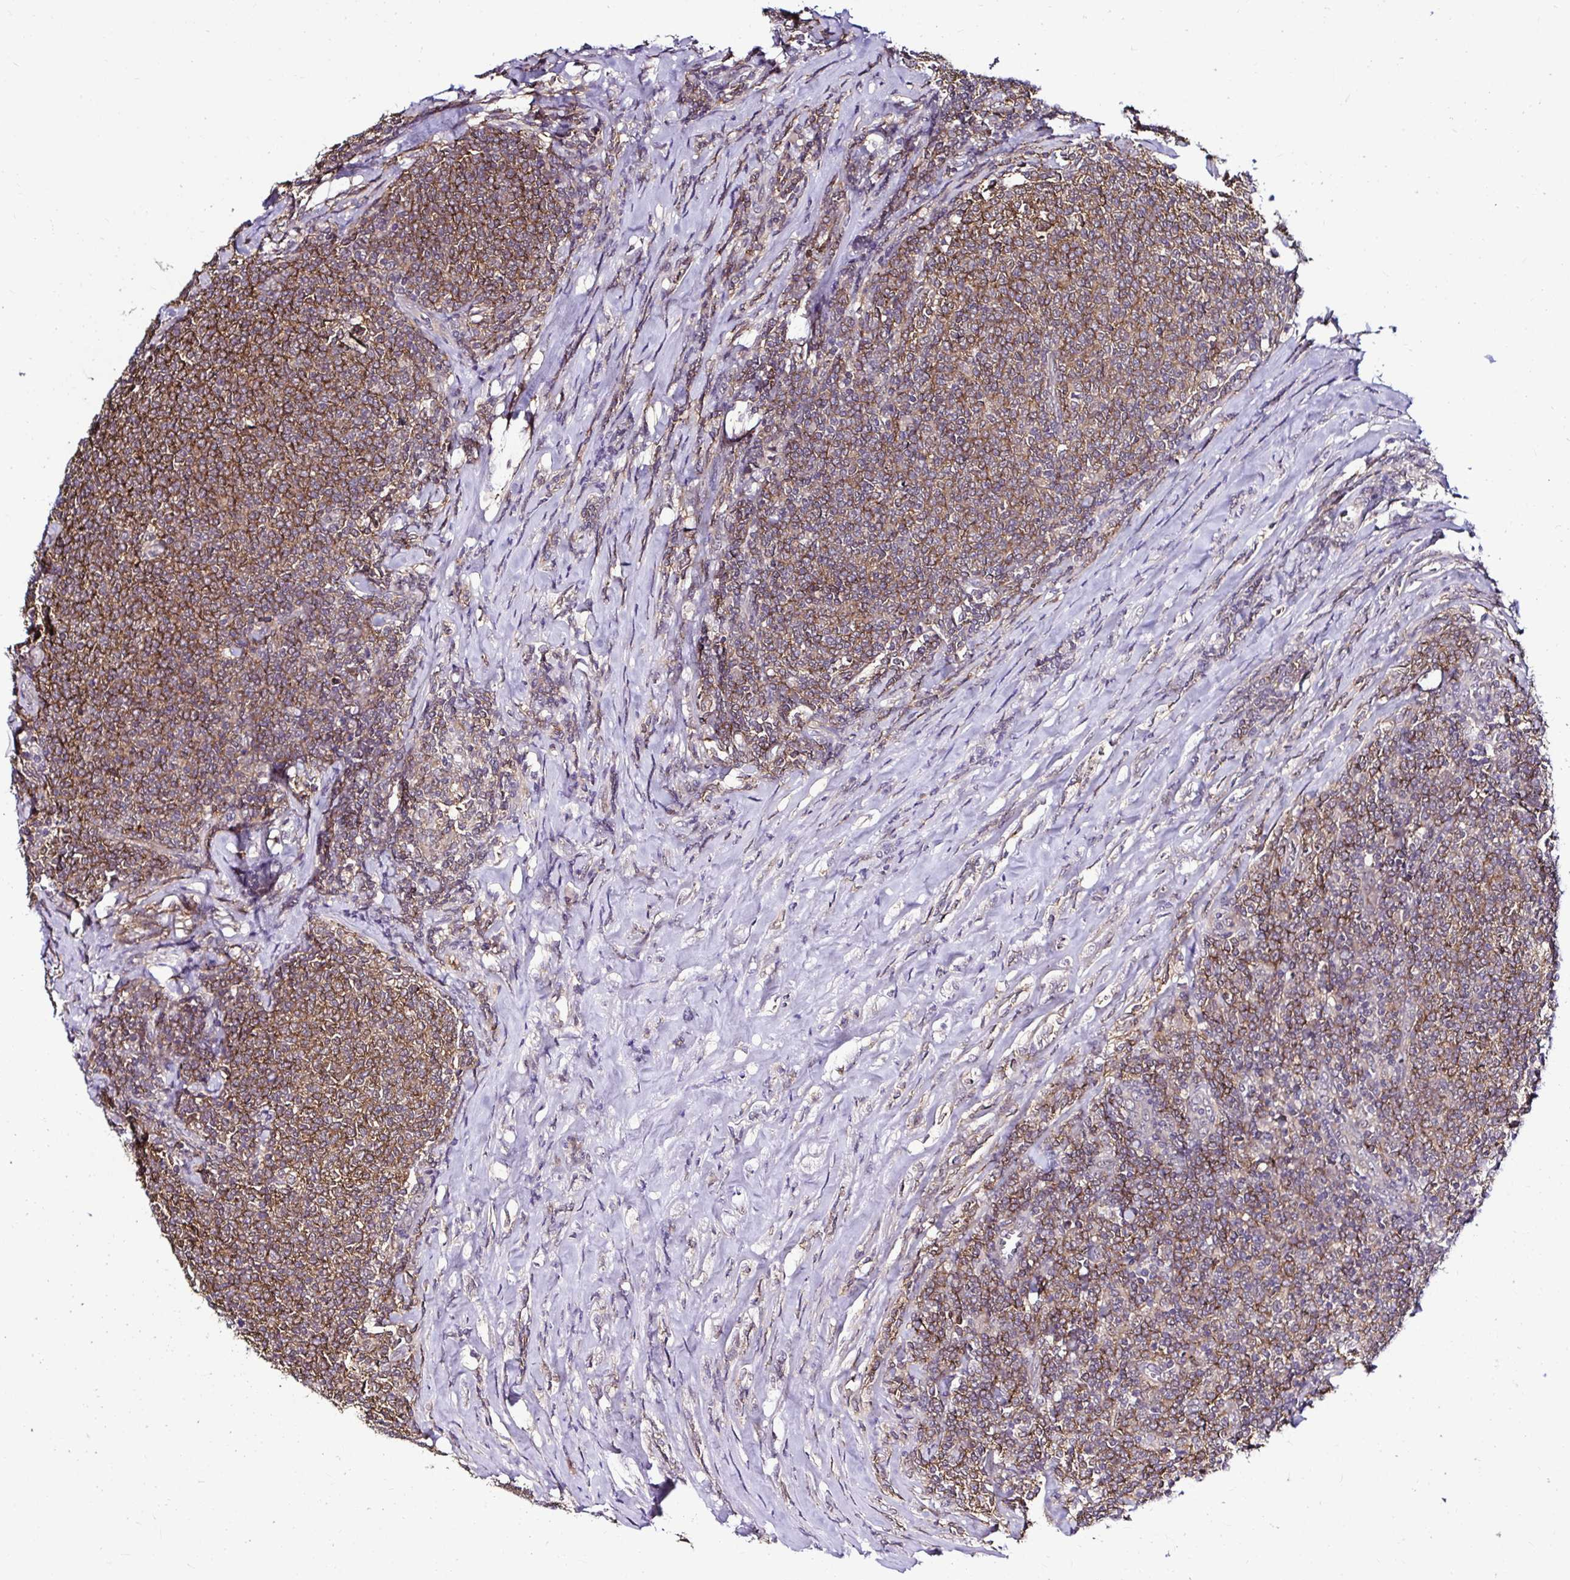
{"staining": {"intensity": "moderate", "quantity": ">75%", "location": "cytoplasmic/membranous"}, "tissue": "lymphoma", "cell_type": "Tumor cells", "image_type": "cancer", "snomed": [{"axis": "morphology", "description": "Malignant lymphoma, non-Hodgkin's type, Low grade"}, {"axis": "topography", "description": "Lymph node"}], "caption": "IHC of lymphoma exhibits medium levels of moderate cytoplasmic/membranous positivity in about >75% of tumor cells.", "gene": "PSMD3", "patient": {"sex": "male", "age": 52}}